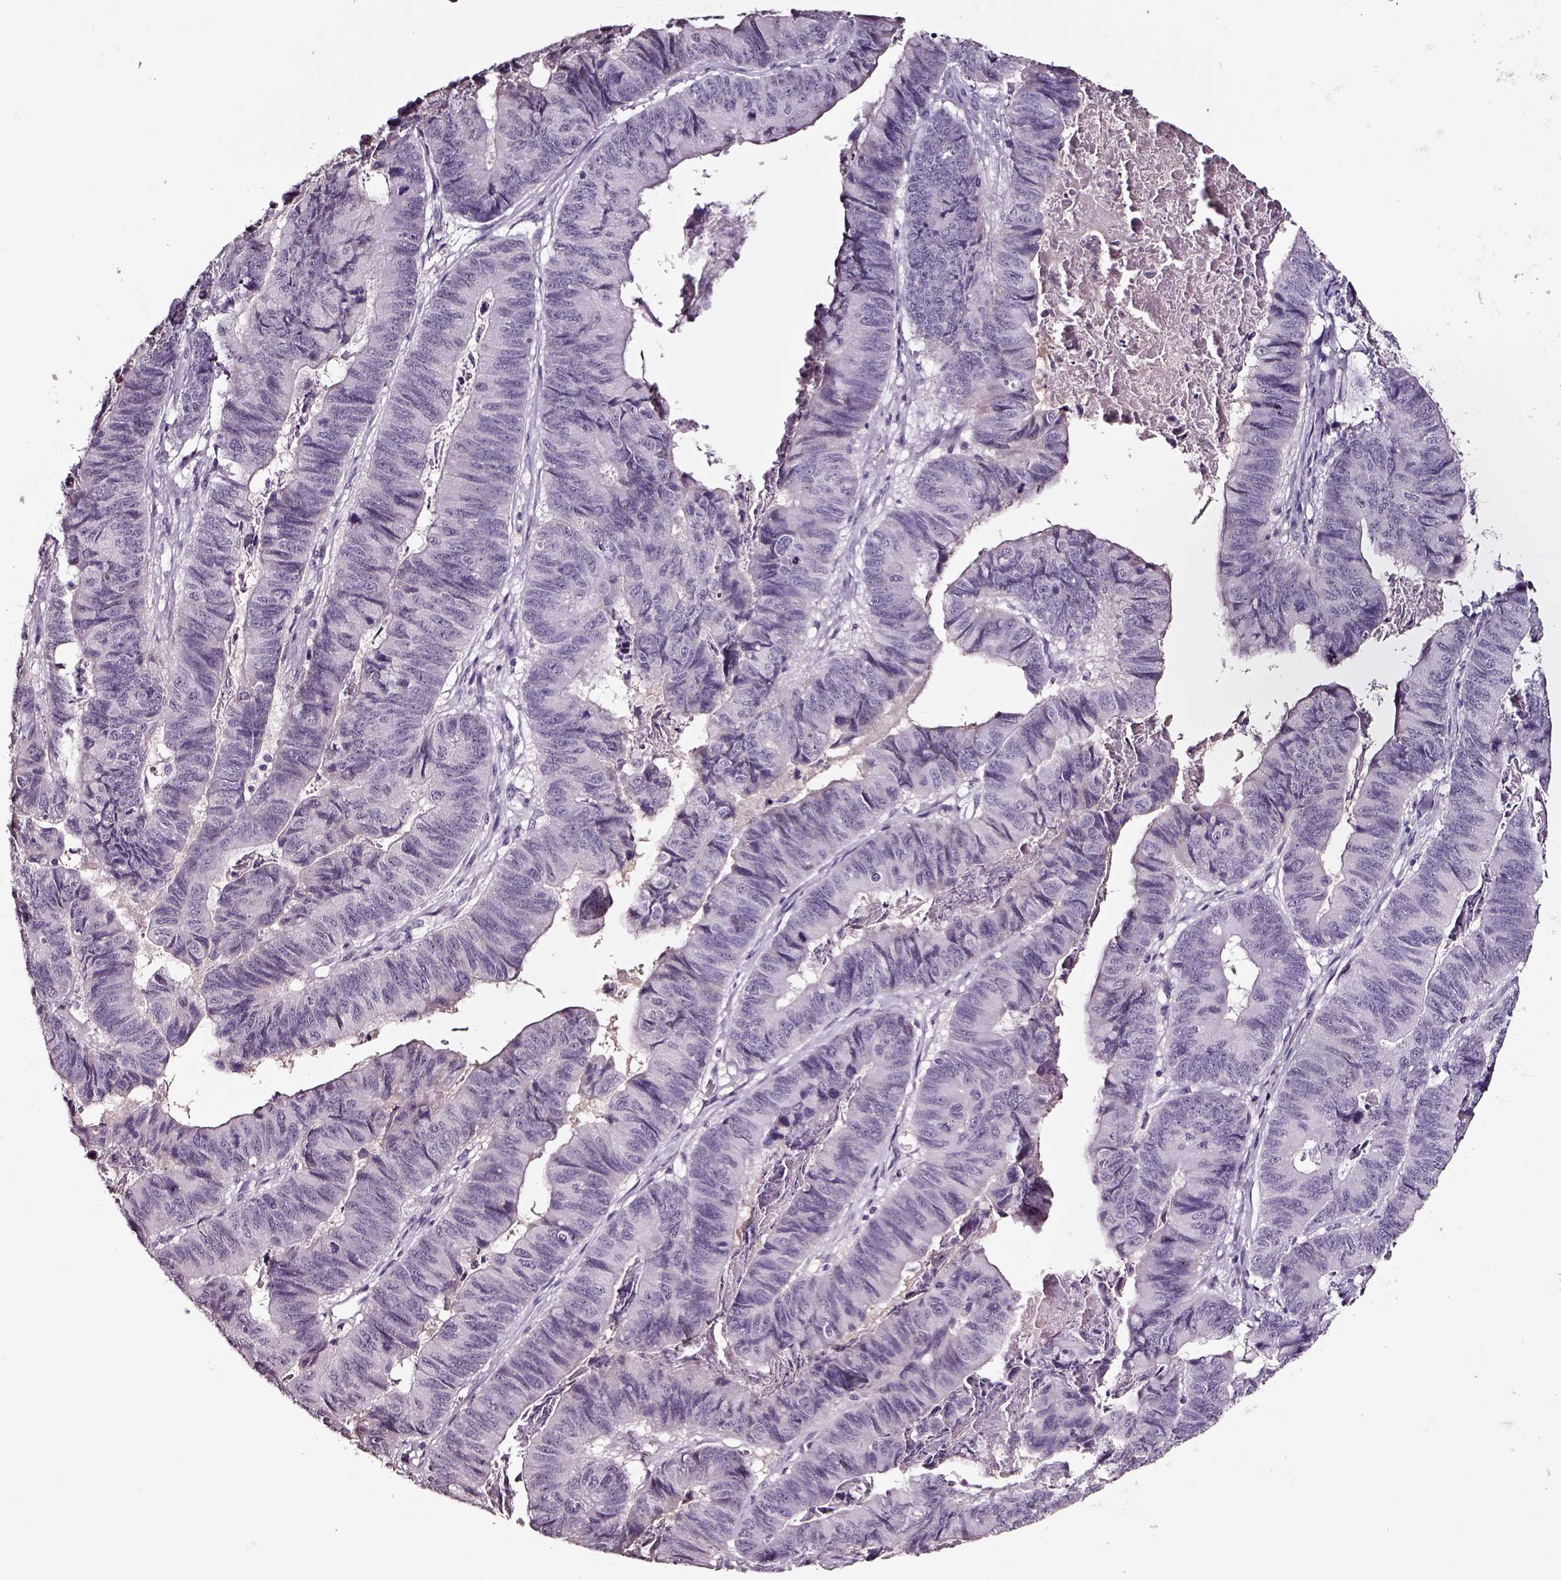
{"staining": {"intensity": "negative", "quantity": "none", "location": "none"}, "tissue": "stomach cancer", "cell_type": "Tumor cells", "image_type": "cancer", "snomed": [{"axis": "morphology", "description": "Adenocarcinoma, NOS"}, {"axis": "topography", "description": "Stomach, lower"}], "caption": "An immunohistochemistry photomicrograph of stomach adenocarcinoma is shown. There is no staining in tumor cells of stomach adenocarcinoma.", "gene": "SMIM17", "patient": {"sex": "male", "age": 77}}